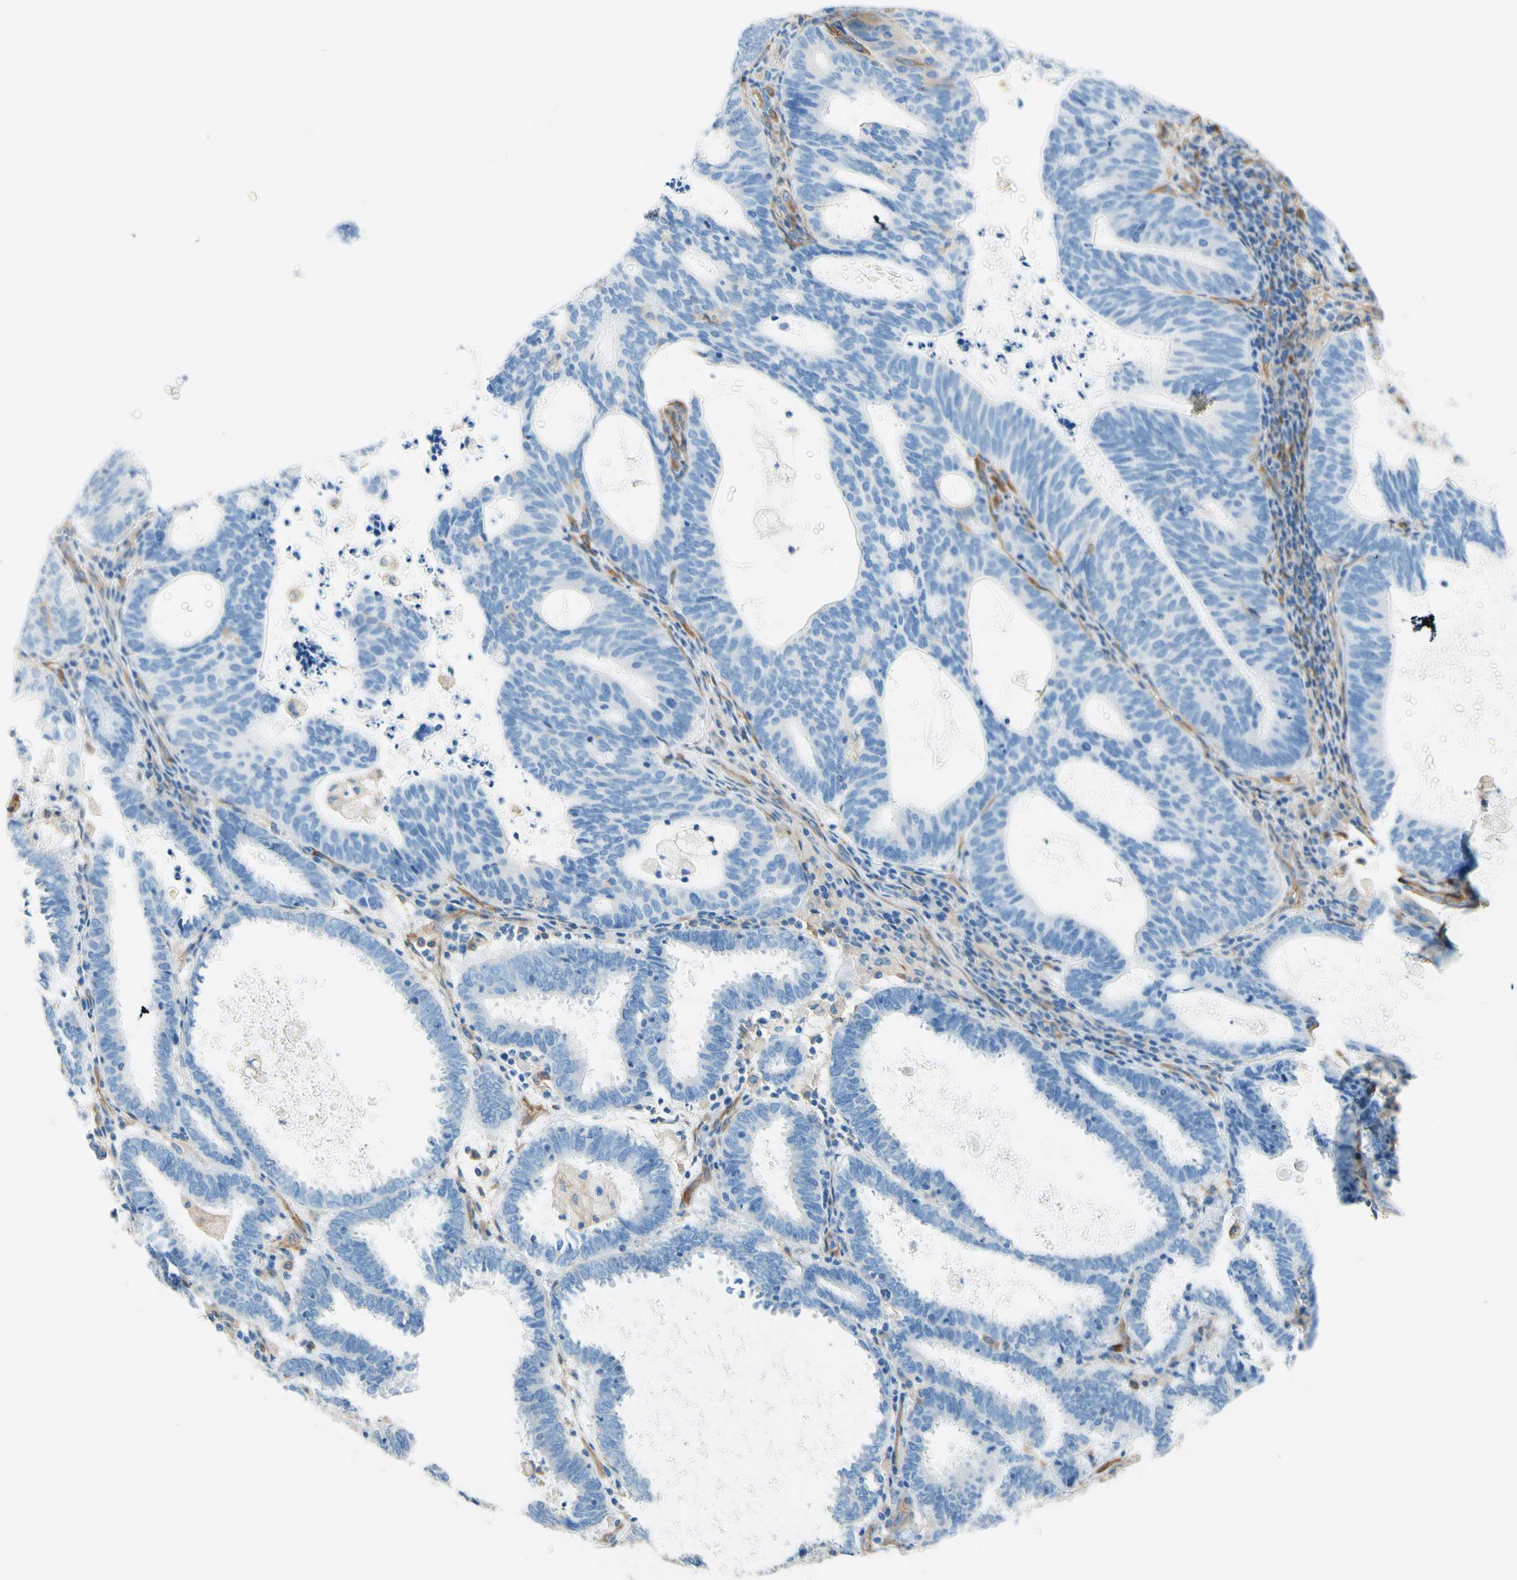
{"staining": {"intensity": "negative", "quantity": "none", "location": "none"}, "tissue": "endometrial cancer", "cell_type": "Tumor cells", "image_type": "cancer", "snomed": [{"axis": "morphology", "description": "Adenocarcinoma, NOS"}, {"axis": "topography", "description": "Uterus"}], "caption": "Tumor cells show no significant protein positivity in adenocarcinoma (endometrial). The staining was performed using DAB to visualize the protein expression in brown, while the nuclei were stained in blue with hematoxylin (Magnification: 20x).", "gene": "DPYSL3", "patient": {"sex": "female", "age": 83}}